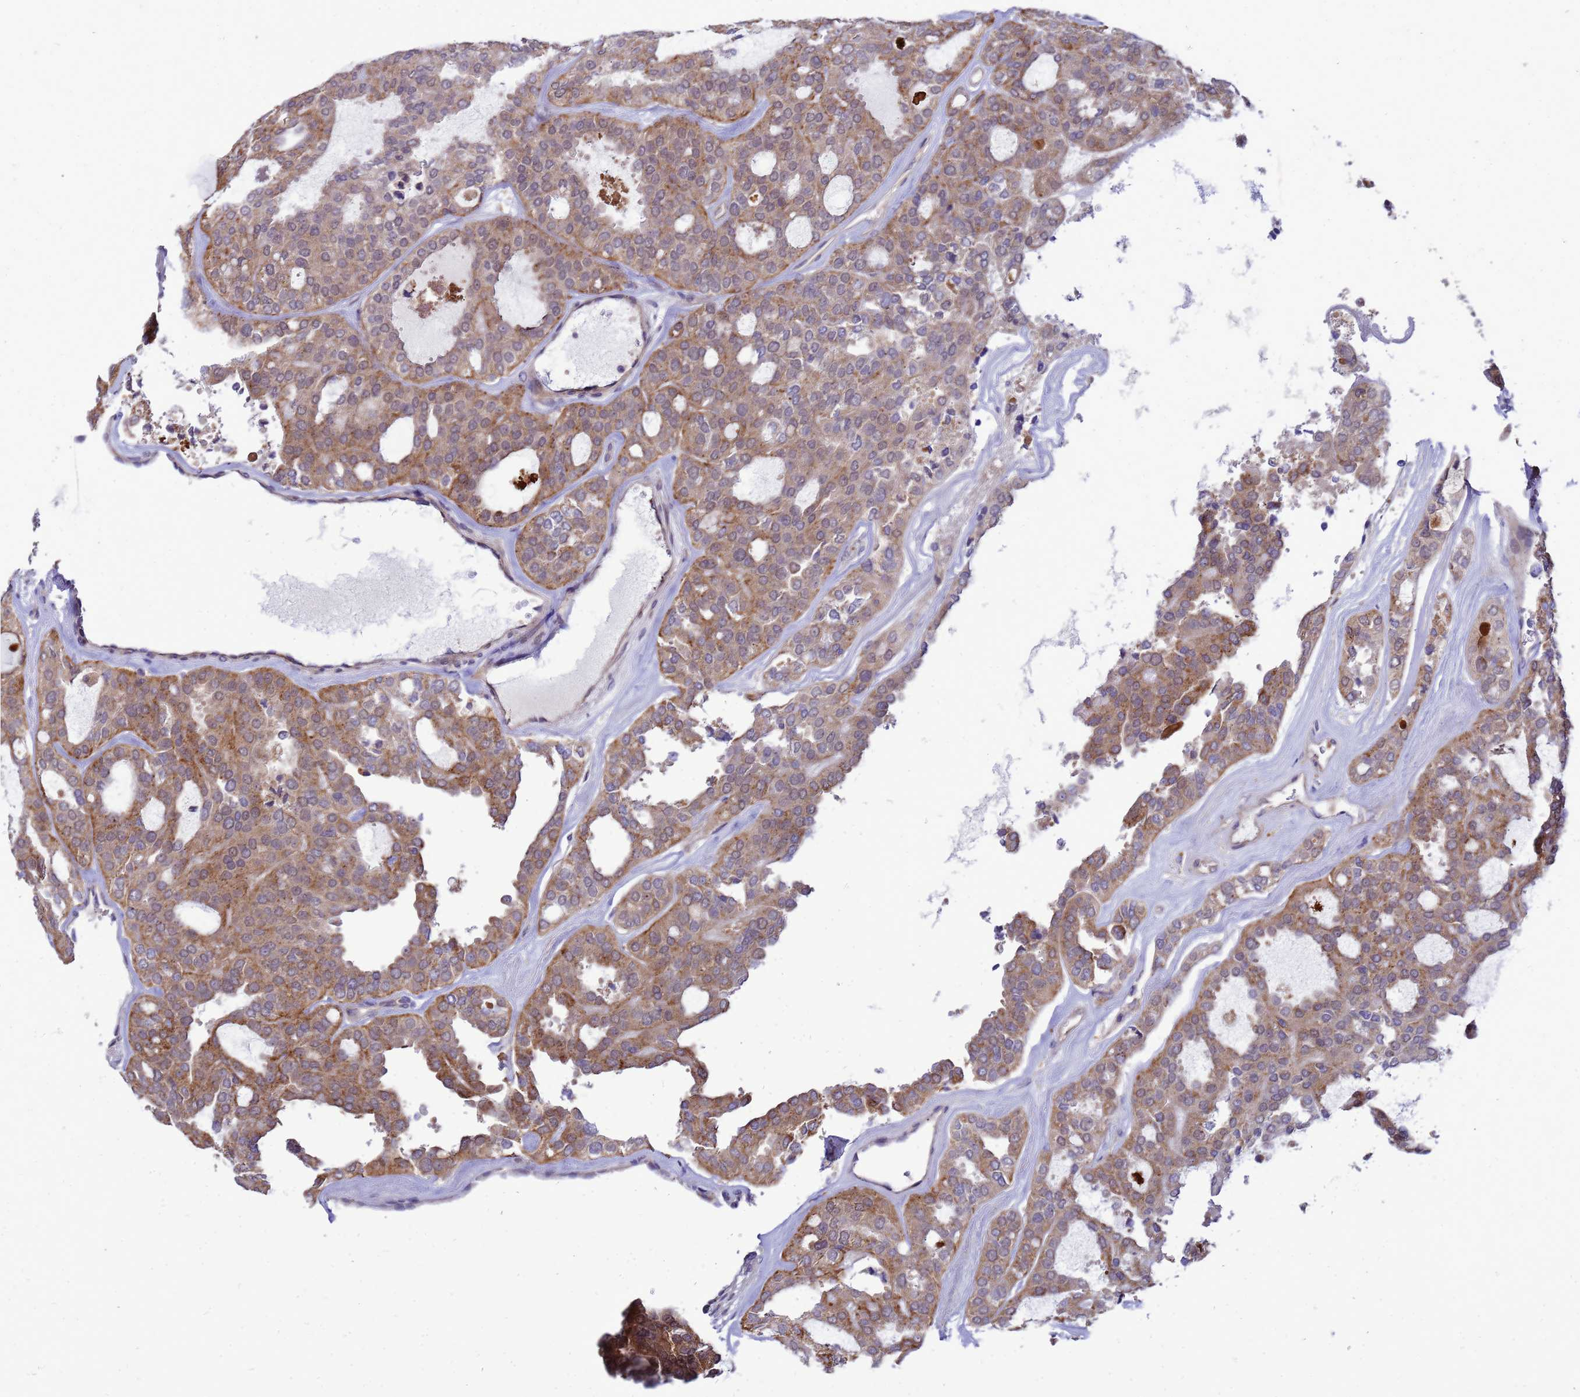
{"staining": {"intensity": "moderate", "quantity": ">75%", "location": "cytoplasmic/membranous"}, "tissue": "thyroid cancer", "cell_type": "Tumor cells", "image_type": "cancer", "snomed": [{"axis": "morphology", "description": "Follicular adenoma carcinoma, NOS"}, {"axis": "topography", "description": "Thyroid gland"}], "caption": "Immunohistochemical staining of human thyroid cancer (follicular adenoma carcinoma) displays moderate cytoplasmic/membranous protein positivity in about >75% of tumor cells.", "gene": "ENOPH1", "patient": {"sex": "male", "age": 75}}